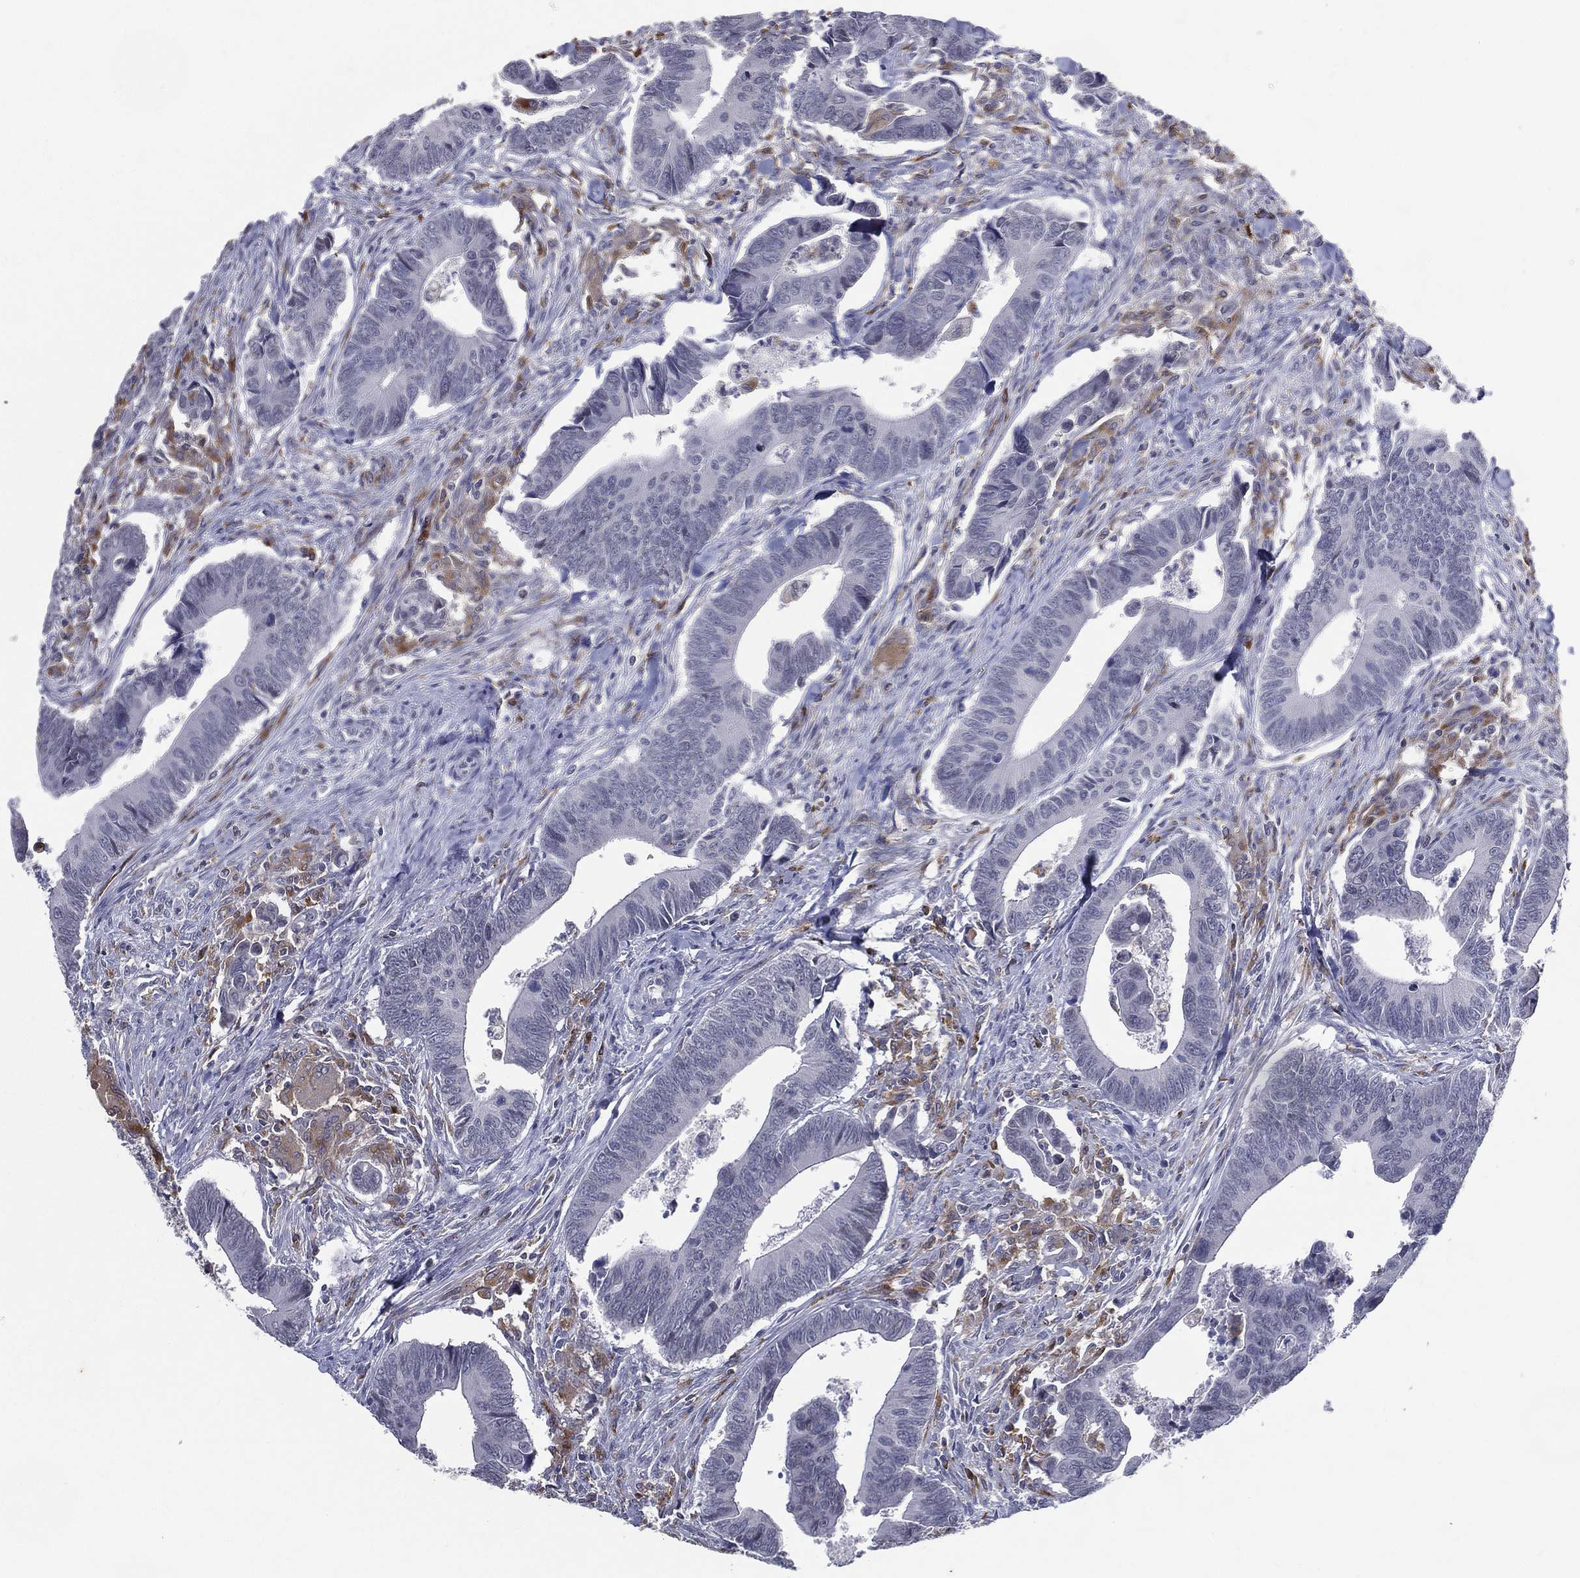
{"staining": {"intensity": "negative", "quantity": "none", "location": "none"}, "tissue": "colorectal cancer", "cell_type": "Tumor cells", "image_type": "cancer", "snomed": [{"axis": "morphology", "description": "Adenocarcinoma, NOS"}, {"axis": "topography", "description": "Rectum"}], "caption": "Immunohistochemistry photomicrograph of adenocarcinoma (colorectal) stained for a protein (brown), which demonstrates no staining in tumor cells.", "gene": "EVI2B", "patient": {"sex": "male", "age": 67}}